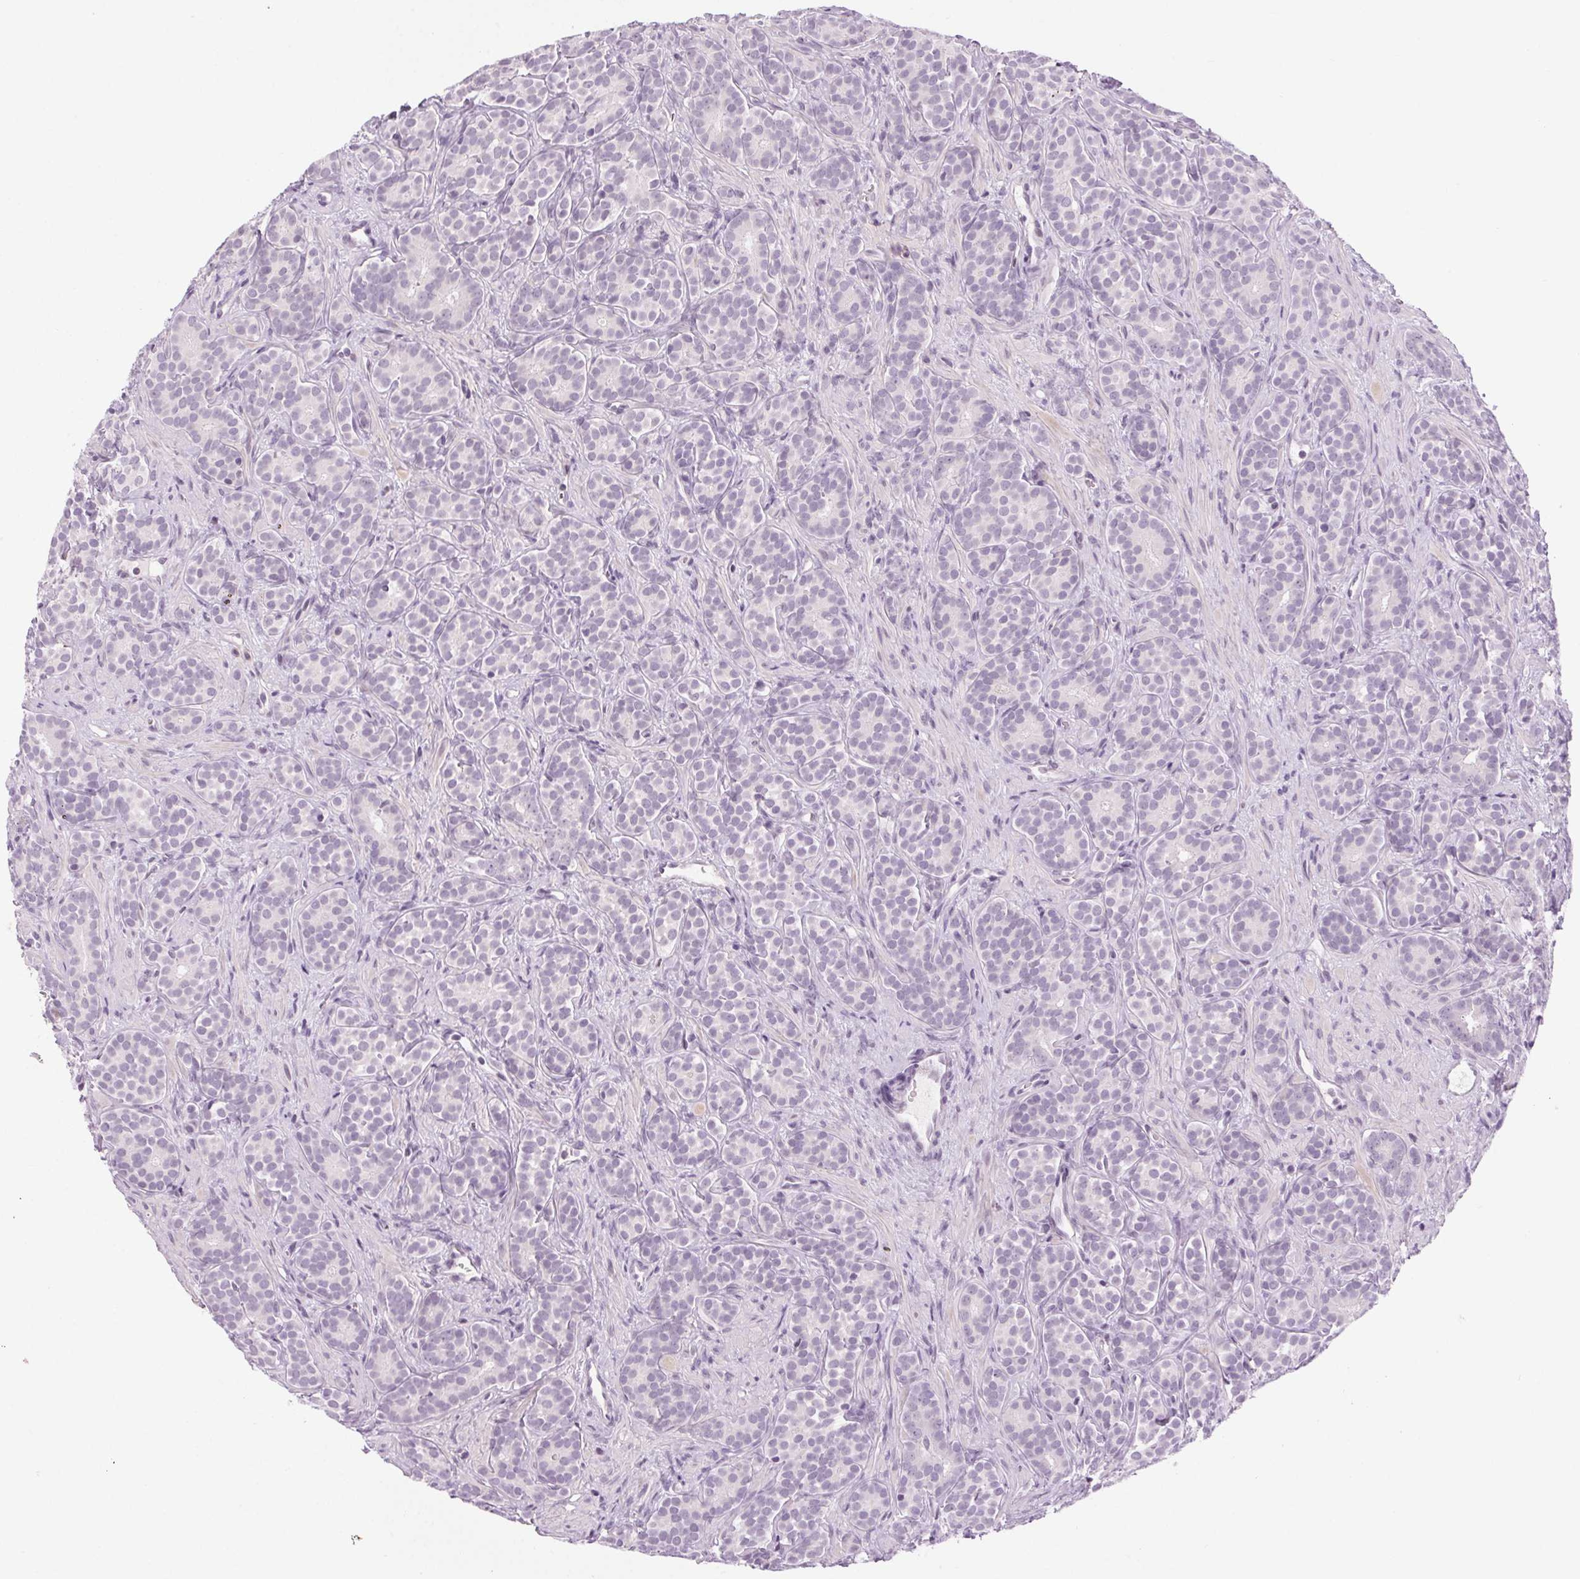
{"staining": {"intensity": "negative", "quantity": "none", "location": "none"}, "tissue": "prostate cancer", "cell_type": "Tumor cells", "image_type": "cancer", "snomed": [{"axis": "morphology", "description": "Adenocarcinoma, High grade"}, {"axis": "topography", "description": "Prostate"}], "caption": "This is an immunohistochemistry micrograph of human high-grade adenocarcinoma (prostate). There is no staining in tumor cells.", "gene": "SLC6A19", "patient": {"sex": "male", "age": 84}}